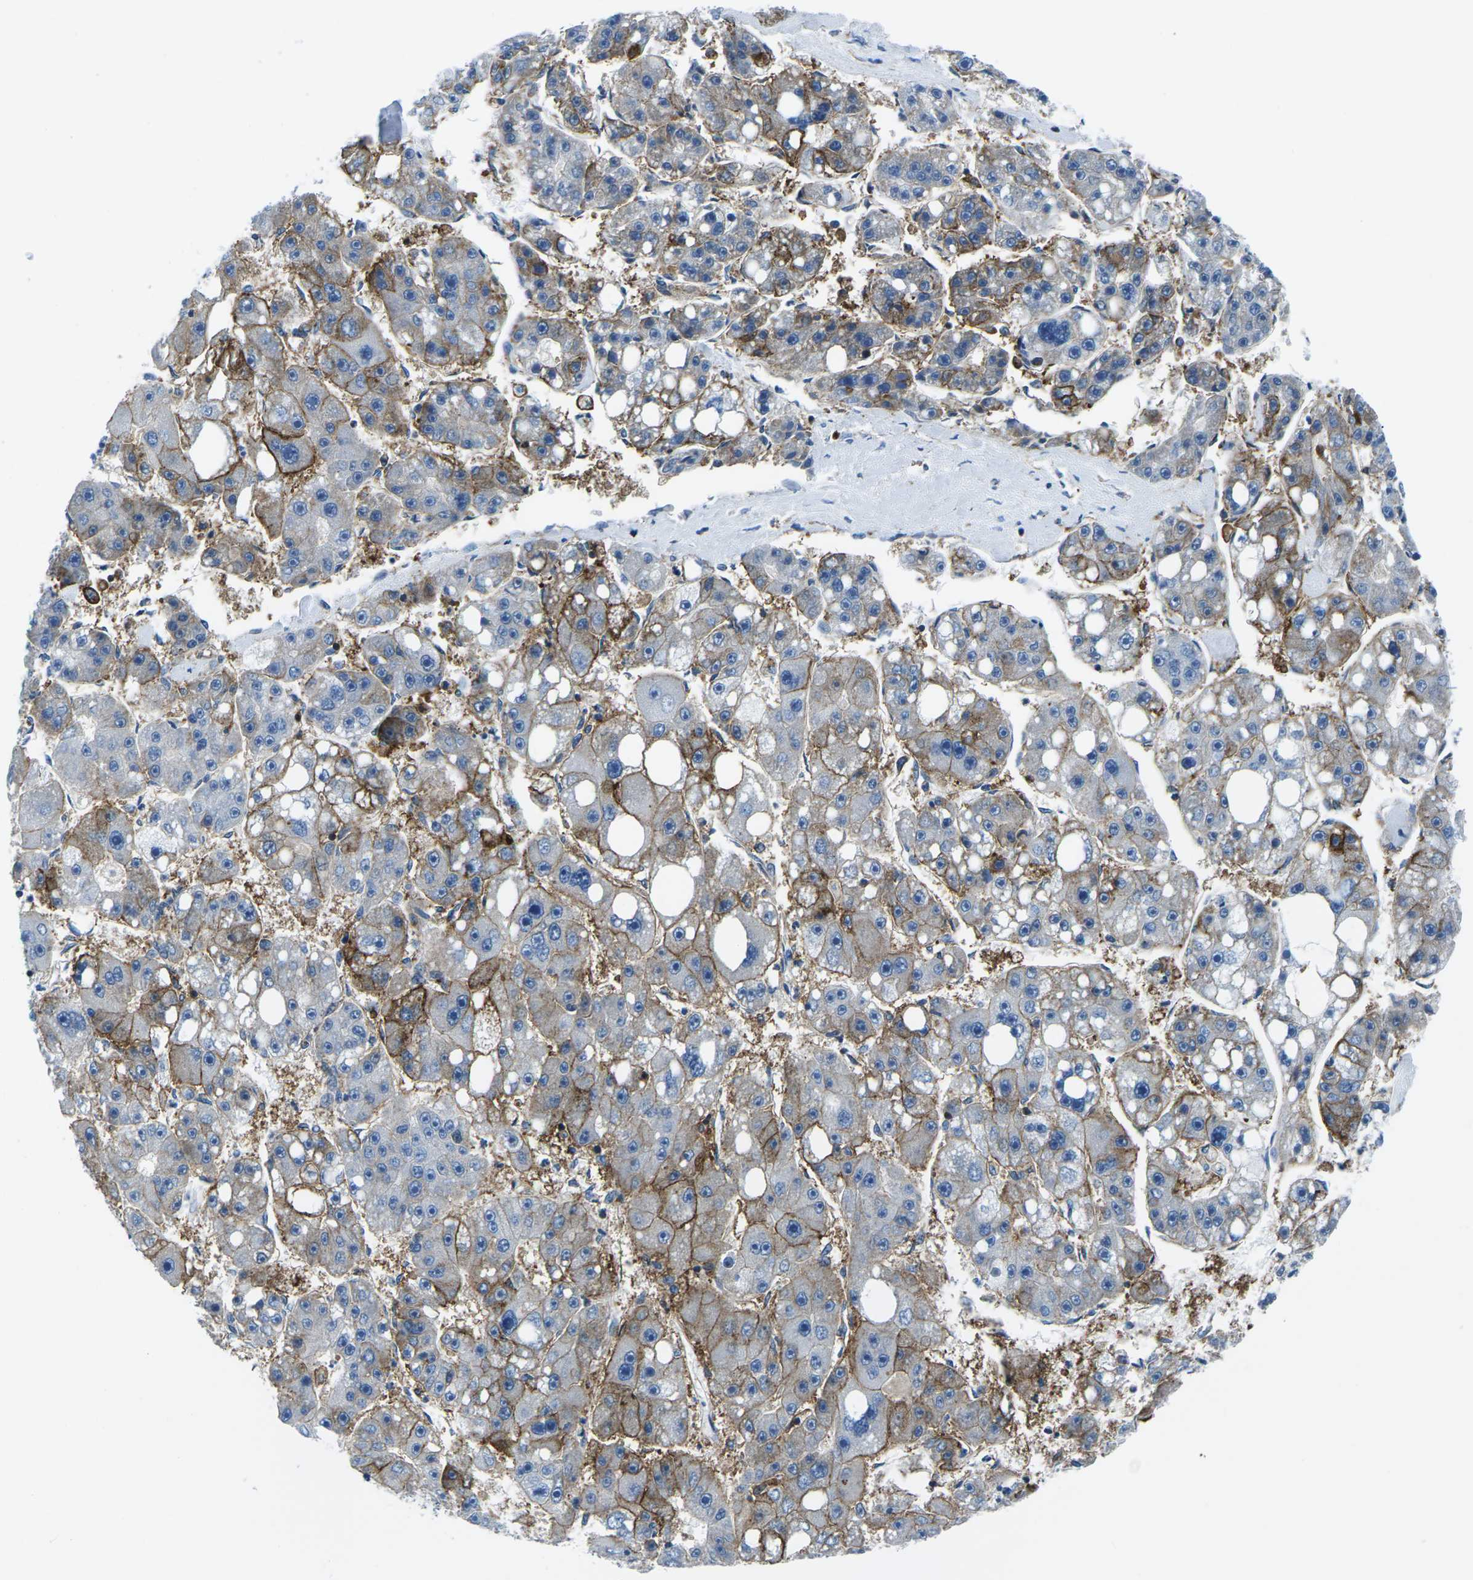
{"staining": {"intensity": "strong", "quantity": "25%-75%", "location": "cytoplasmic/membranous"}, "tissue": "liver cancer", "cell_type": "Tumor cells", "image_type": "cancer", "snomed": [{"axis": "morphology", "description": "Carcinoma, Hepatocellular, NOS"}, {"axis": "topography", "description": "Liver"}], "caption": "Hepatocellular carcinoma (liver) tissue reveals strong cytoplasmic/membranous staining in about 25%-75% of tumor cells", "gene": "SOCS4", "patient": {"sex": "female", "age": 61}}